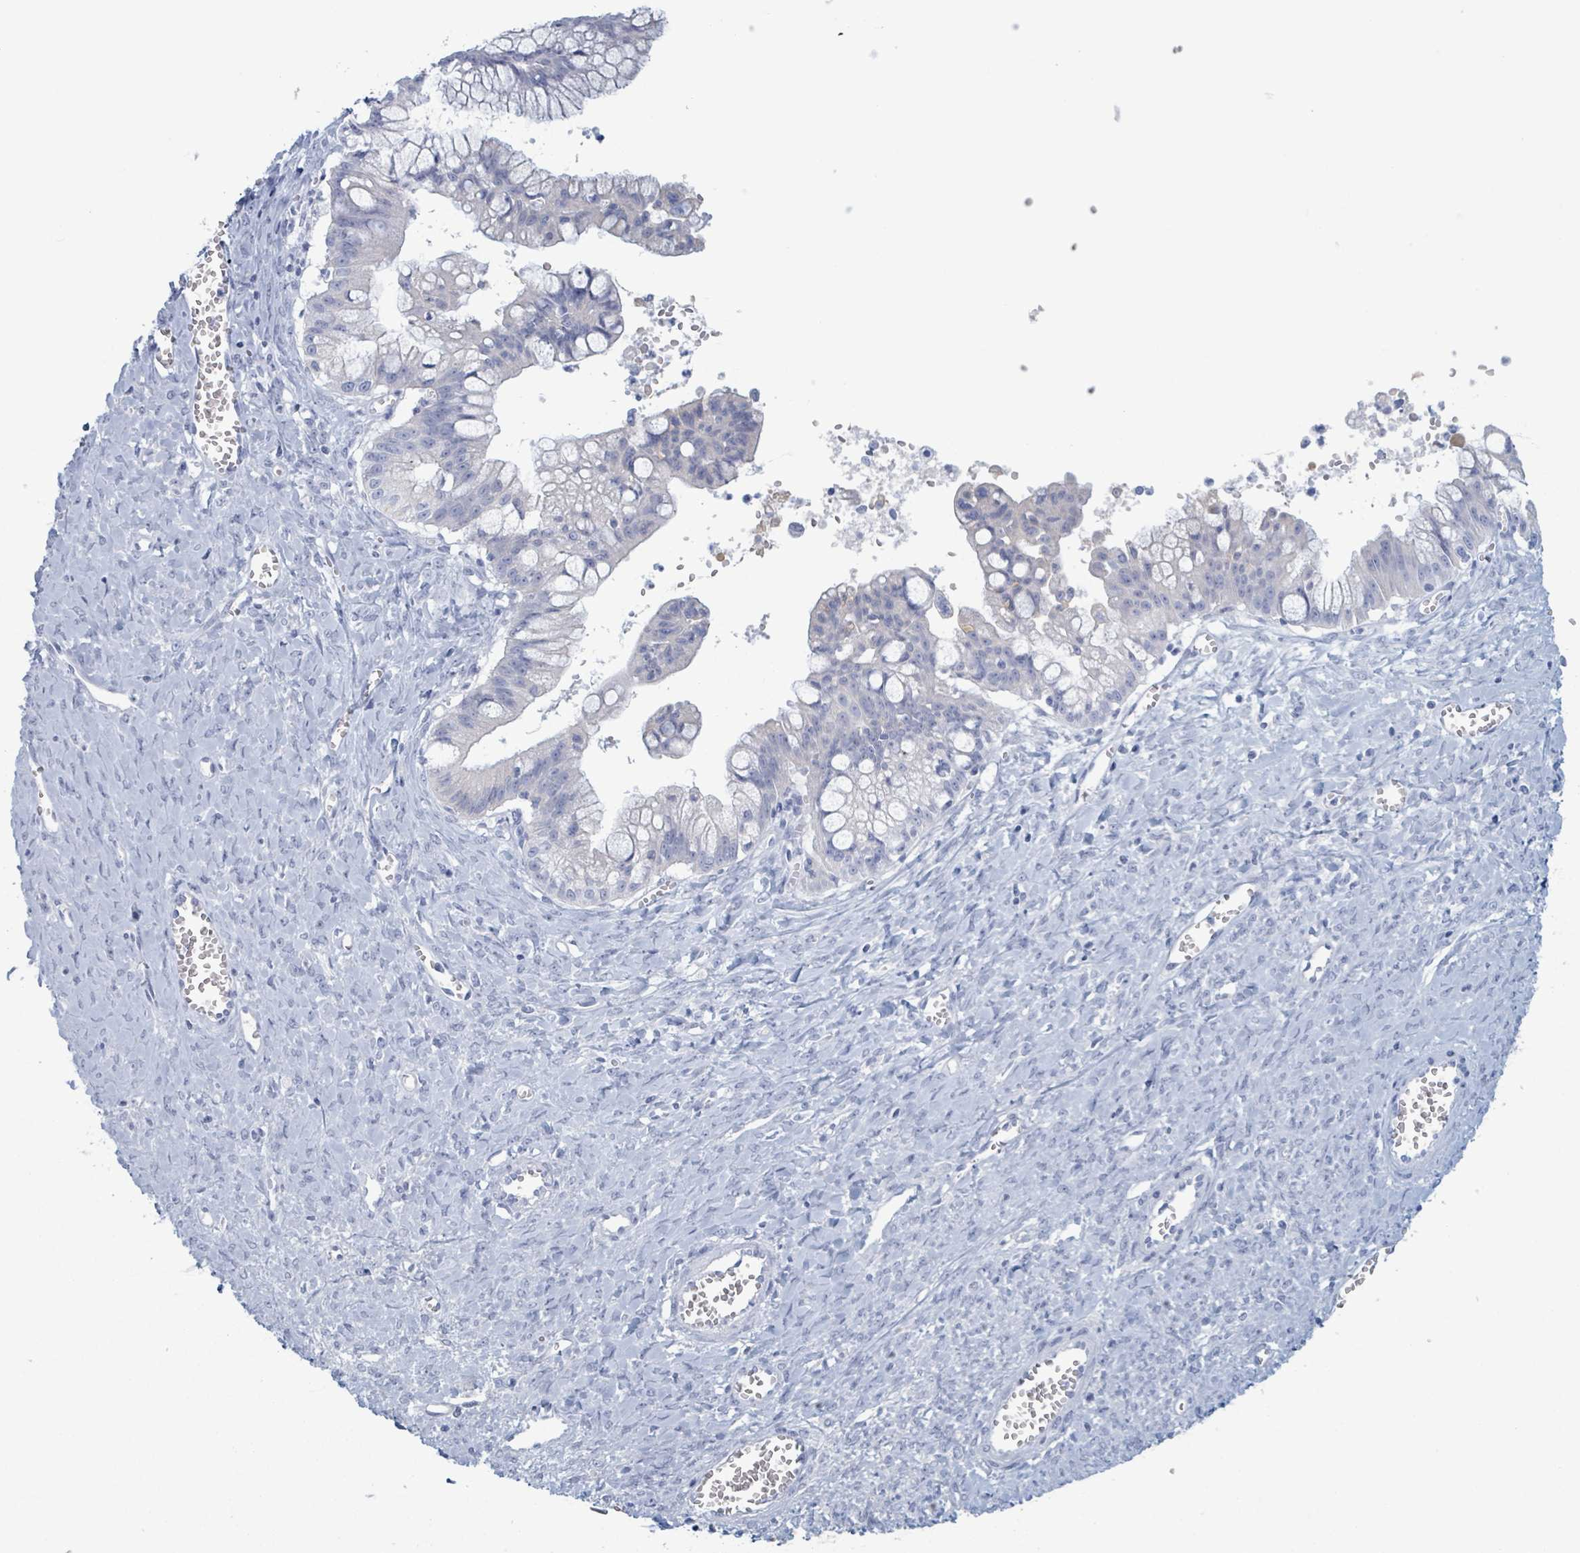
{"staining": {"intensity": "negative", "quantity": "none", "location": "none"}, "tissue": "ovarian cancer", "cell_type": "Tumor cells", "image_type": "cancer", "snomed": [{"axis": "morphology", "description": "Cystadenocarcinoma, mucinous, NOS"}, {"axis": "topography", "description": "Ovary"}], "caption": "Immunohistochemical staining of ovarian mucinous cystadenocarcinoma reveals no significant expression in tumor cells.", "gene": "KLK4", "patient": {"sex": "female", "age": 70}}